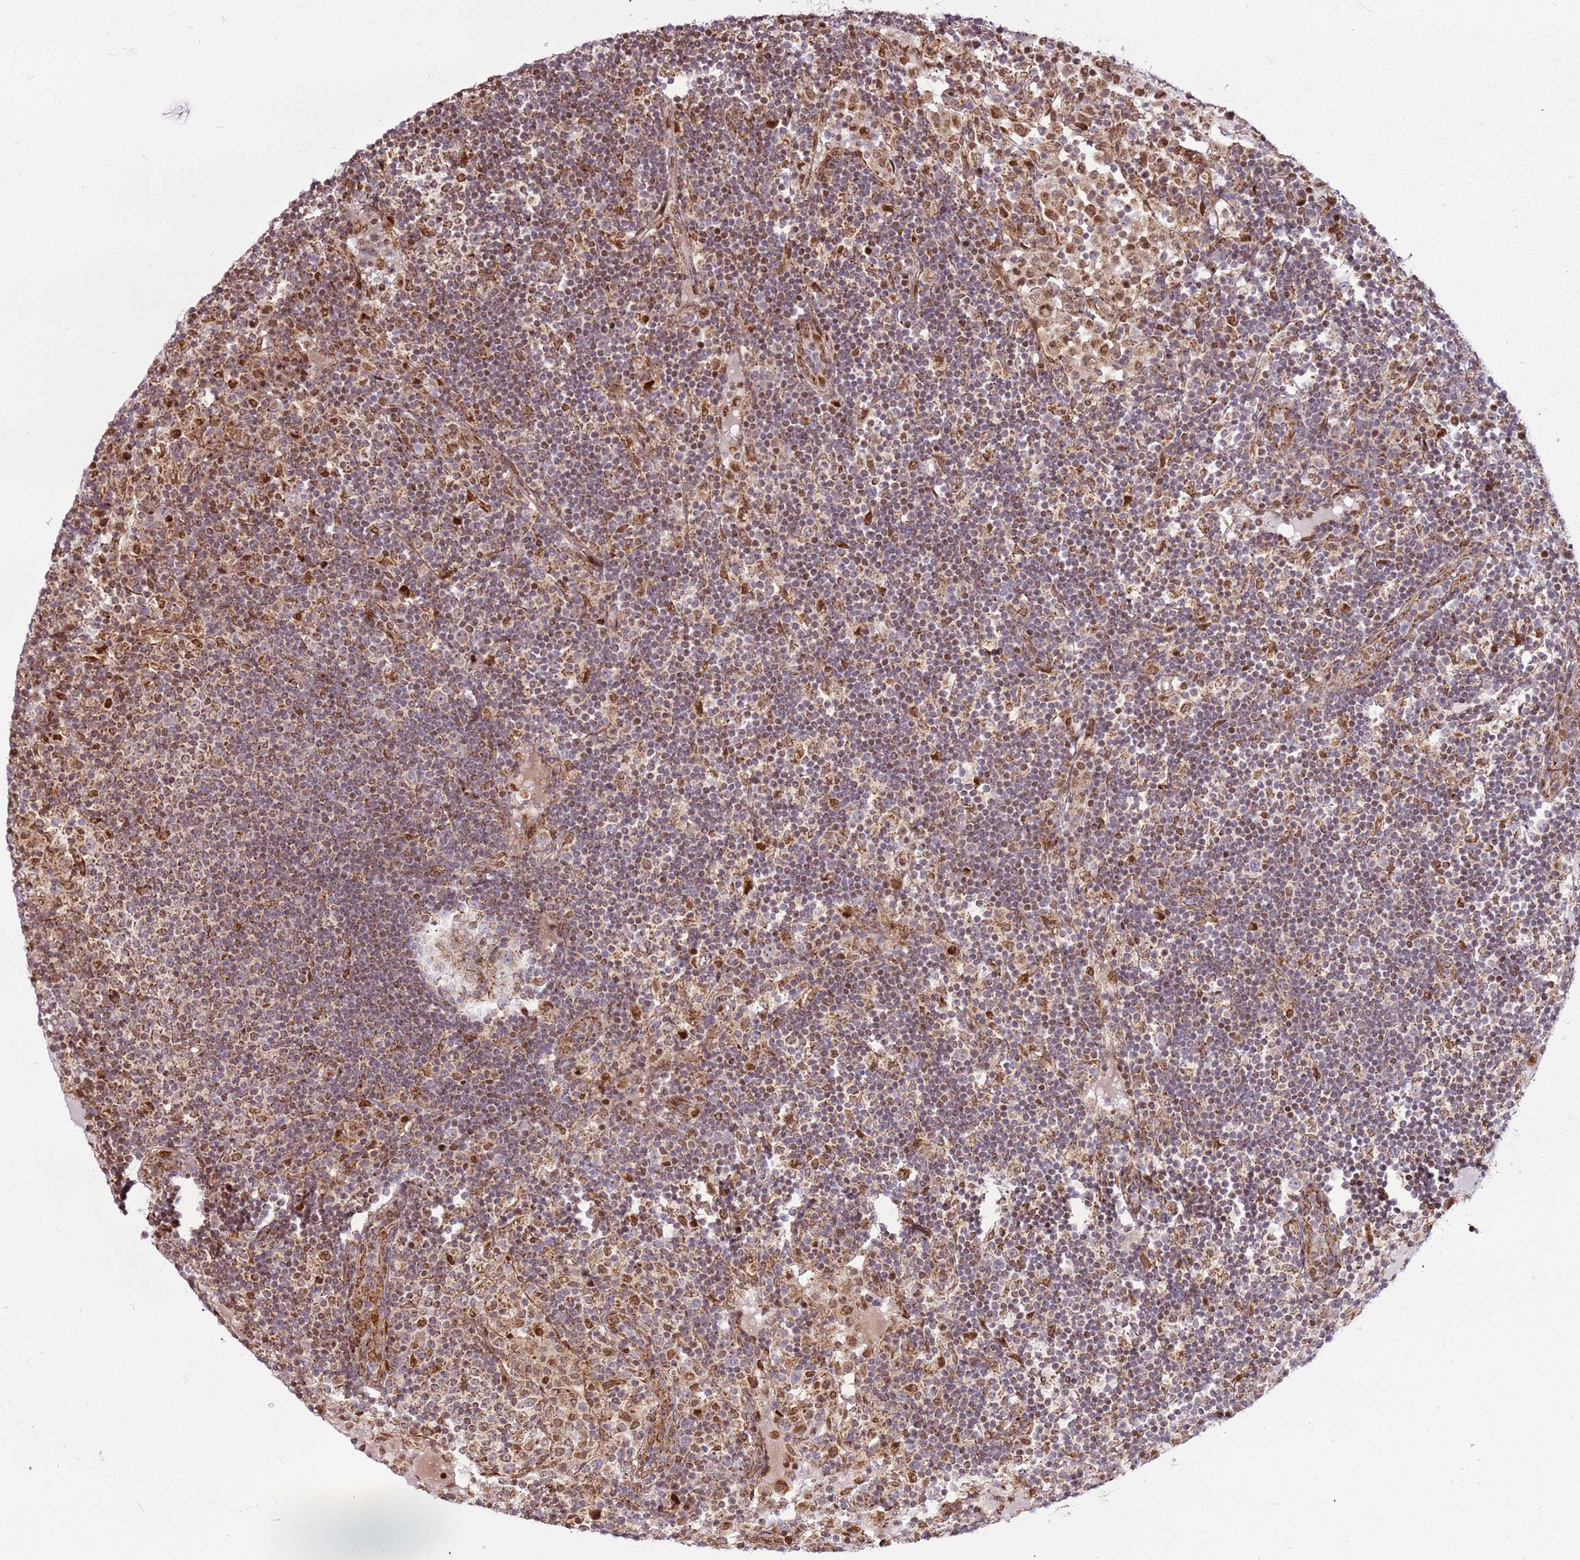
{"staining": {"intensity": "moderate", "quantity": "25%-75%", "location": "cytoplasmic/membranous,nuclear"}, "tissue": "lymph node", "cell_type": "Non-germinal center cells", "image_type": "normal", "snomed": [{"axis": "morphology", "description": "Normal tissue, NOS"}, {"axis": "topography", "description": "Lymph node"}], "caption": "Immunohistochemical staining of benign lymph node reveals medium levels of moderate cytoplasmic/membranous,nuclear staining in about 25%-75% of non-germinal center cells.", "gene": "PCTP", "patient": {"sex": "female", "age": 53}}